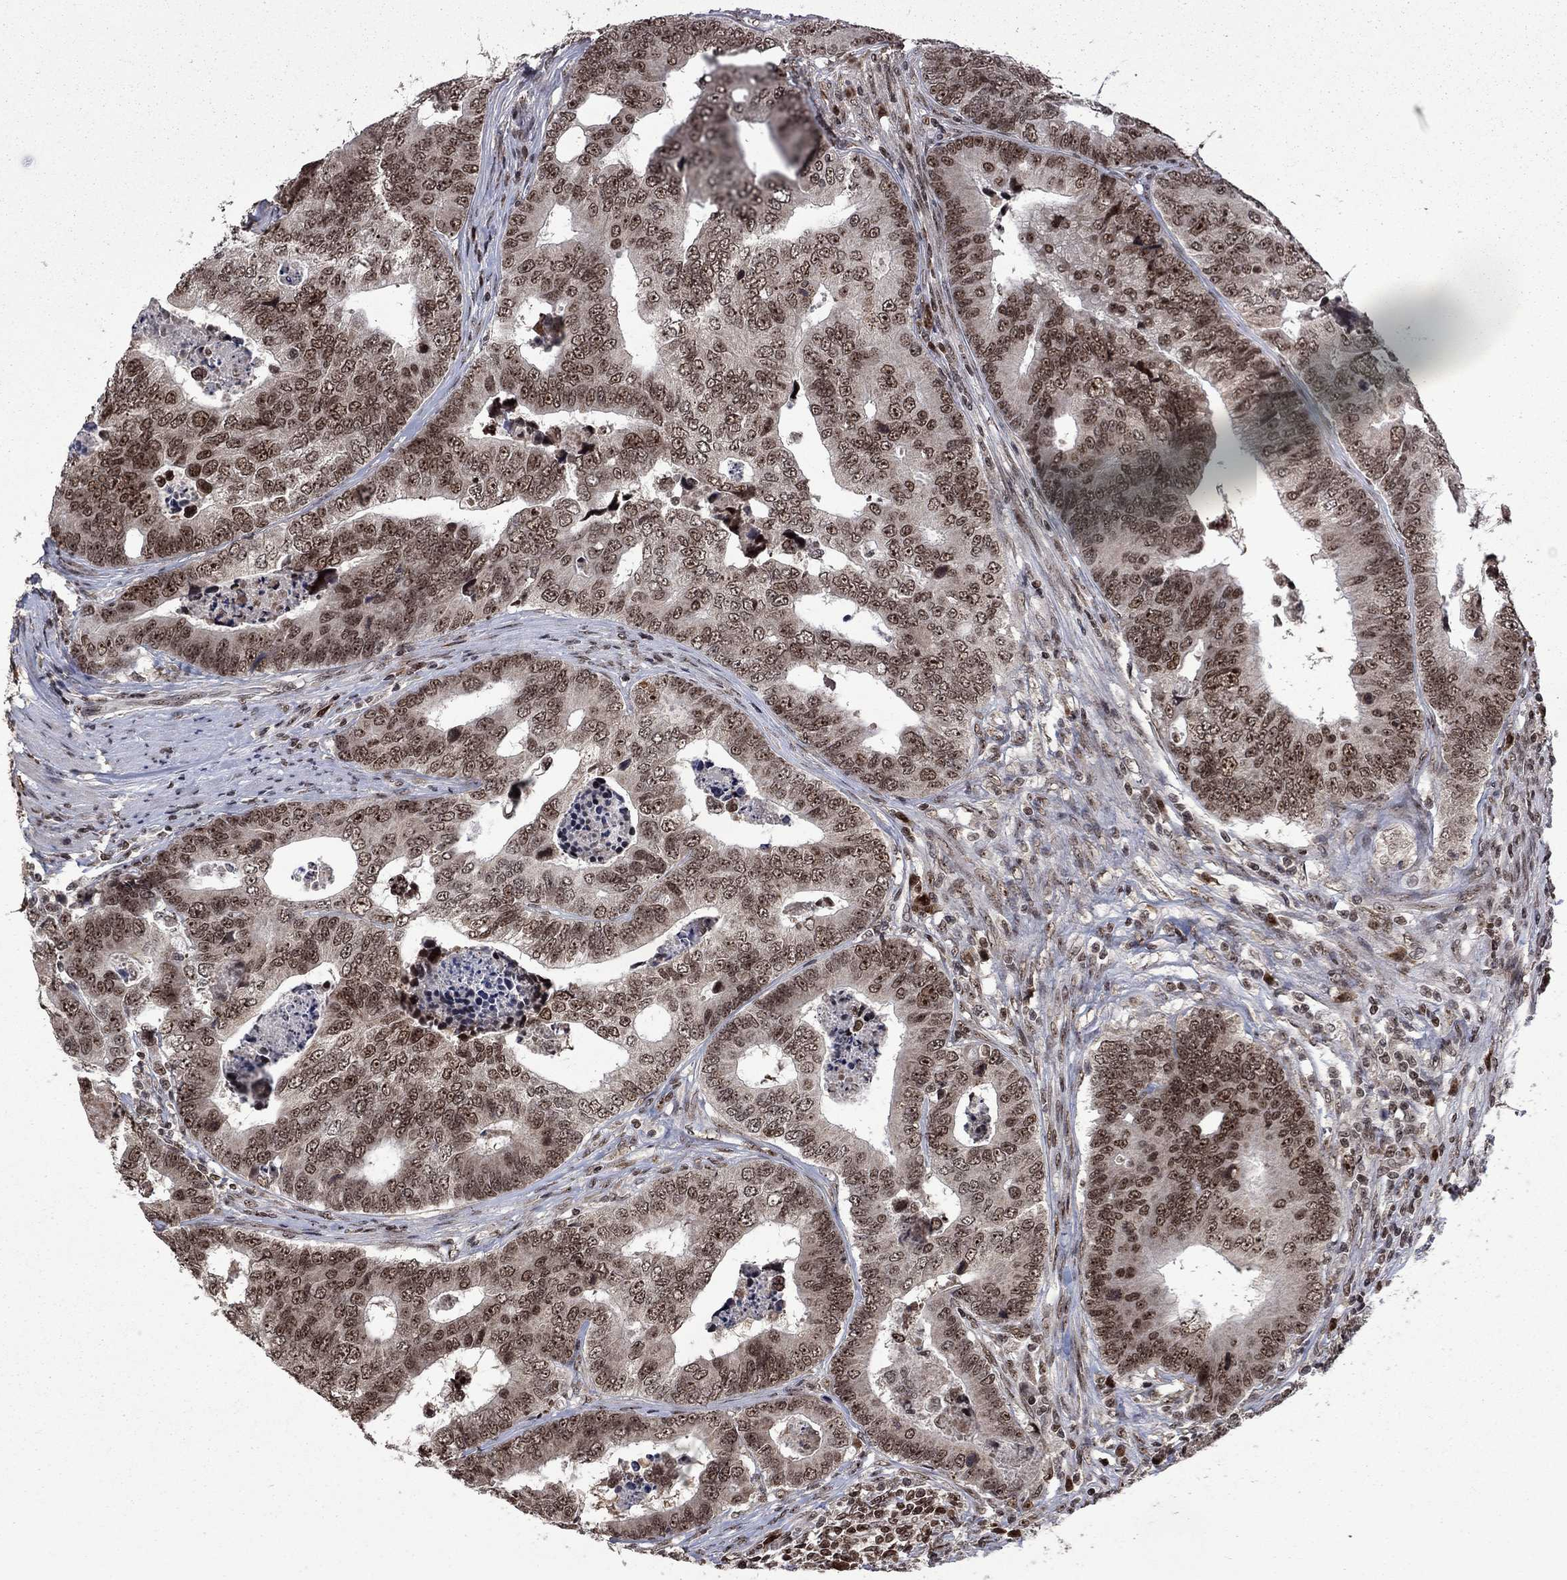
{"staining": {"intensity": "moderate", "quantity": ">75%", "location": "nuclear"}, "tissue": "colorectal cancer", "cell_type": "Tumor cells", "image_type": "cancer", "snomed": [{"axis": "morphology", "description": "Adenocarcinoma, NOS"}, {"axis": "topography", "description": "Colon"}], "caption": "Immunohistochemistry staining of colorectal adenocarcinoma, which demonstrates medium levels of moderate nuclear positivity in approximately >75% of tumor cells indicating moderate nuclear protein staining. The staining was performed using DAB (brown) for protein detection and nuclei were counterstained in hematoxylin (blue).", "gene": "FBL", "patient": {"sex": "female", "age": 72}}